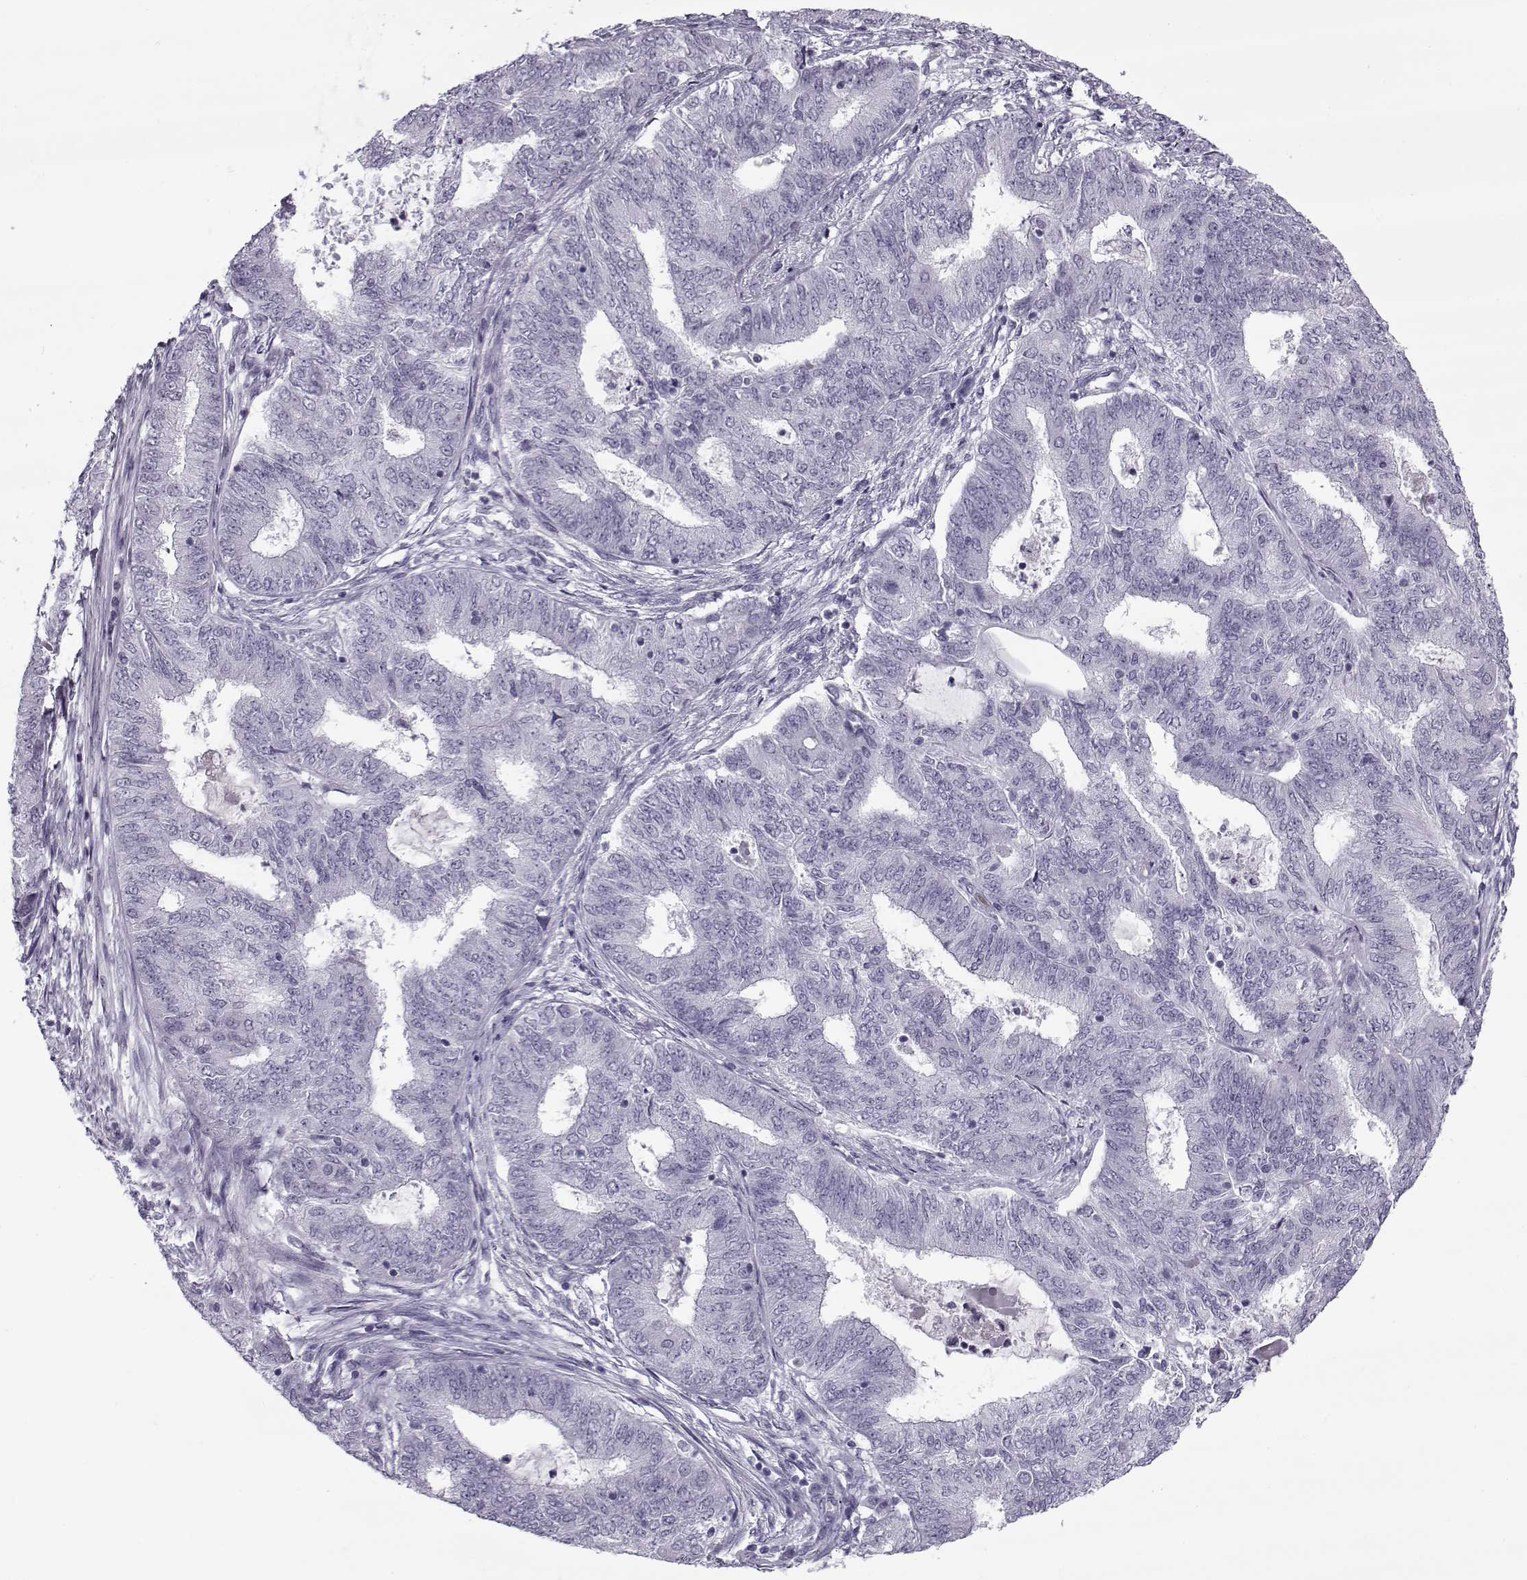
{"staining": {"intensity": "negative", "quantity": "none", "location": "none"}, "tissue": "endometrial cancer", "cell_type": "Tumor cells", "image_type": "cancer", "snomed": [{"axis": "morphology", "description": "Adenocarcinoma, NOS"}, {"axis": "topography", "description": "Endometrium"}], "caption": "Tumor cells are negative for brown protein staining in adenocarcinoma (endometrial).", "gene": "SNCA", "patient": {"sex": "female", "age": 62}}